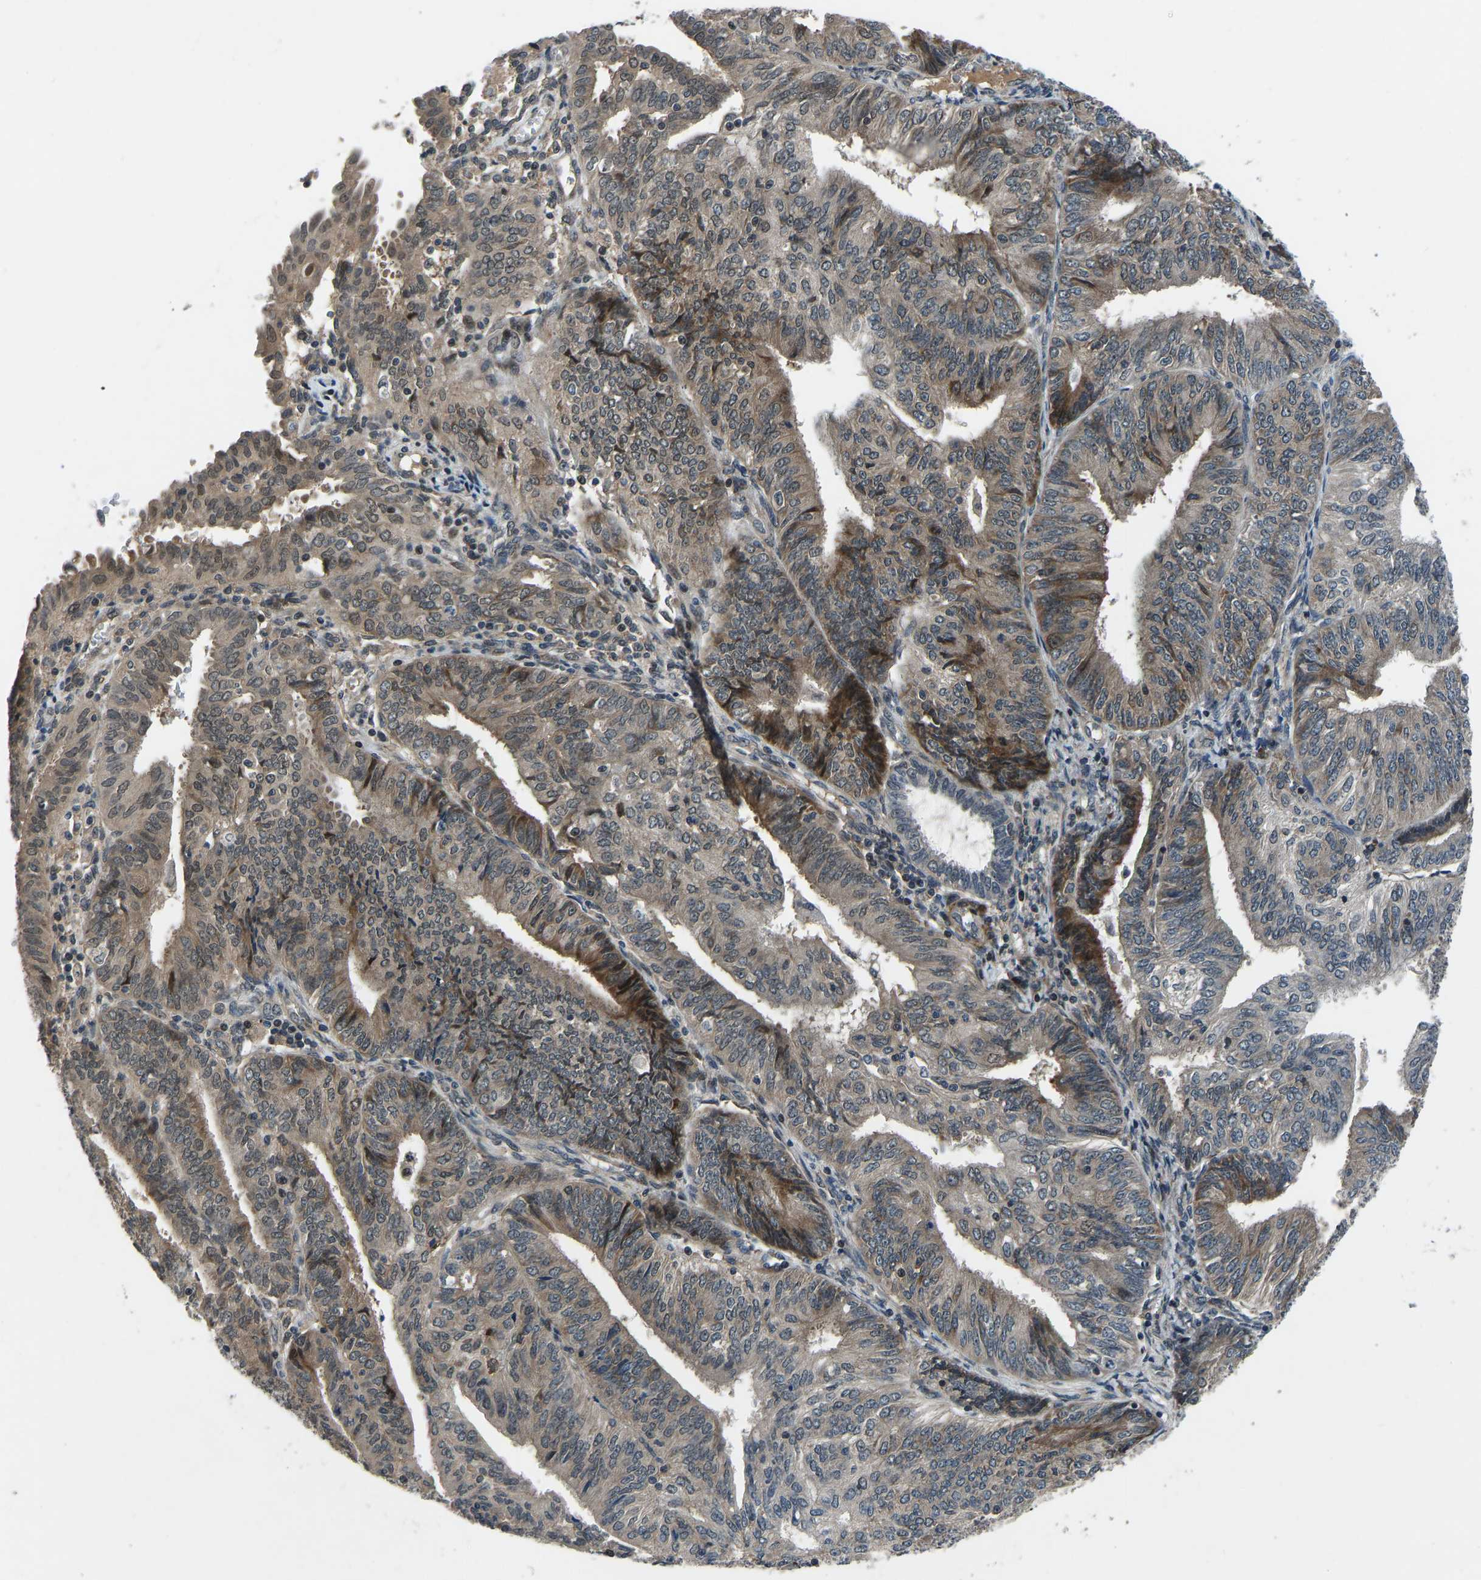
{"staining": {"intensity": "moderate", "quantity": ">75%", "location": "cytoplasmic/membranous"}, "tissue": "endometrial cancer", "cell_type": "Tumor cells", "image_type": "cancer", "snomed": [{"axis": "morphology", "description": "Adenocarcinoma, NOS"}, {"axis": "topography", "description": "Endometrium"}], "caption": "Immunohistochemistry (IHC) (DAB) staining of endometrial cancer (adenocarcinoma) demonstrates moderate cytoplasmic/membranous protein expression in about >75% of tumor cells.", "gene": "RLIM", "patient": {"sex": "female", "age": 58}}